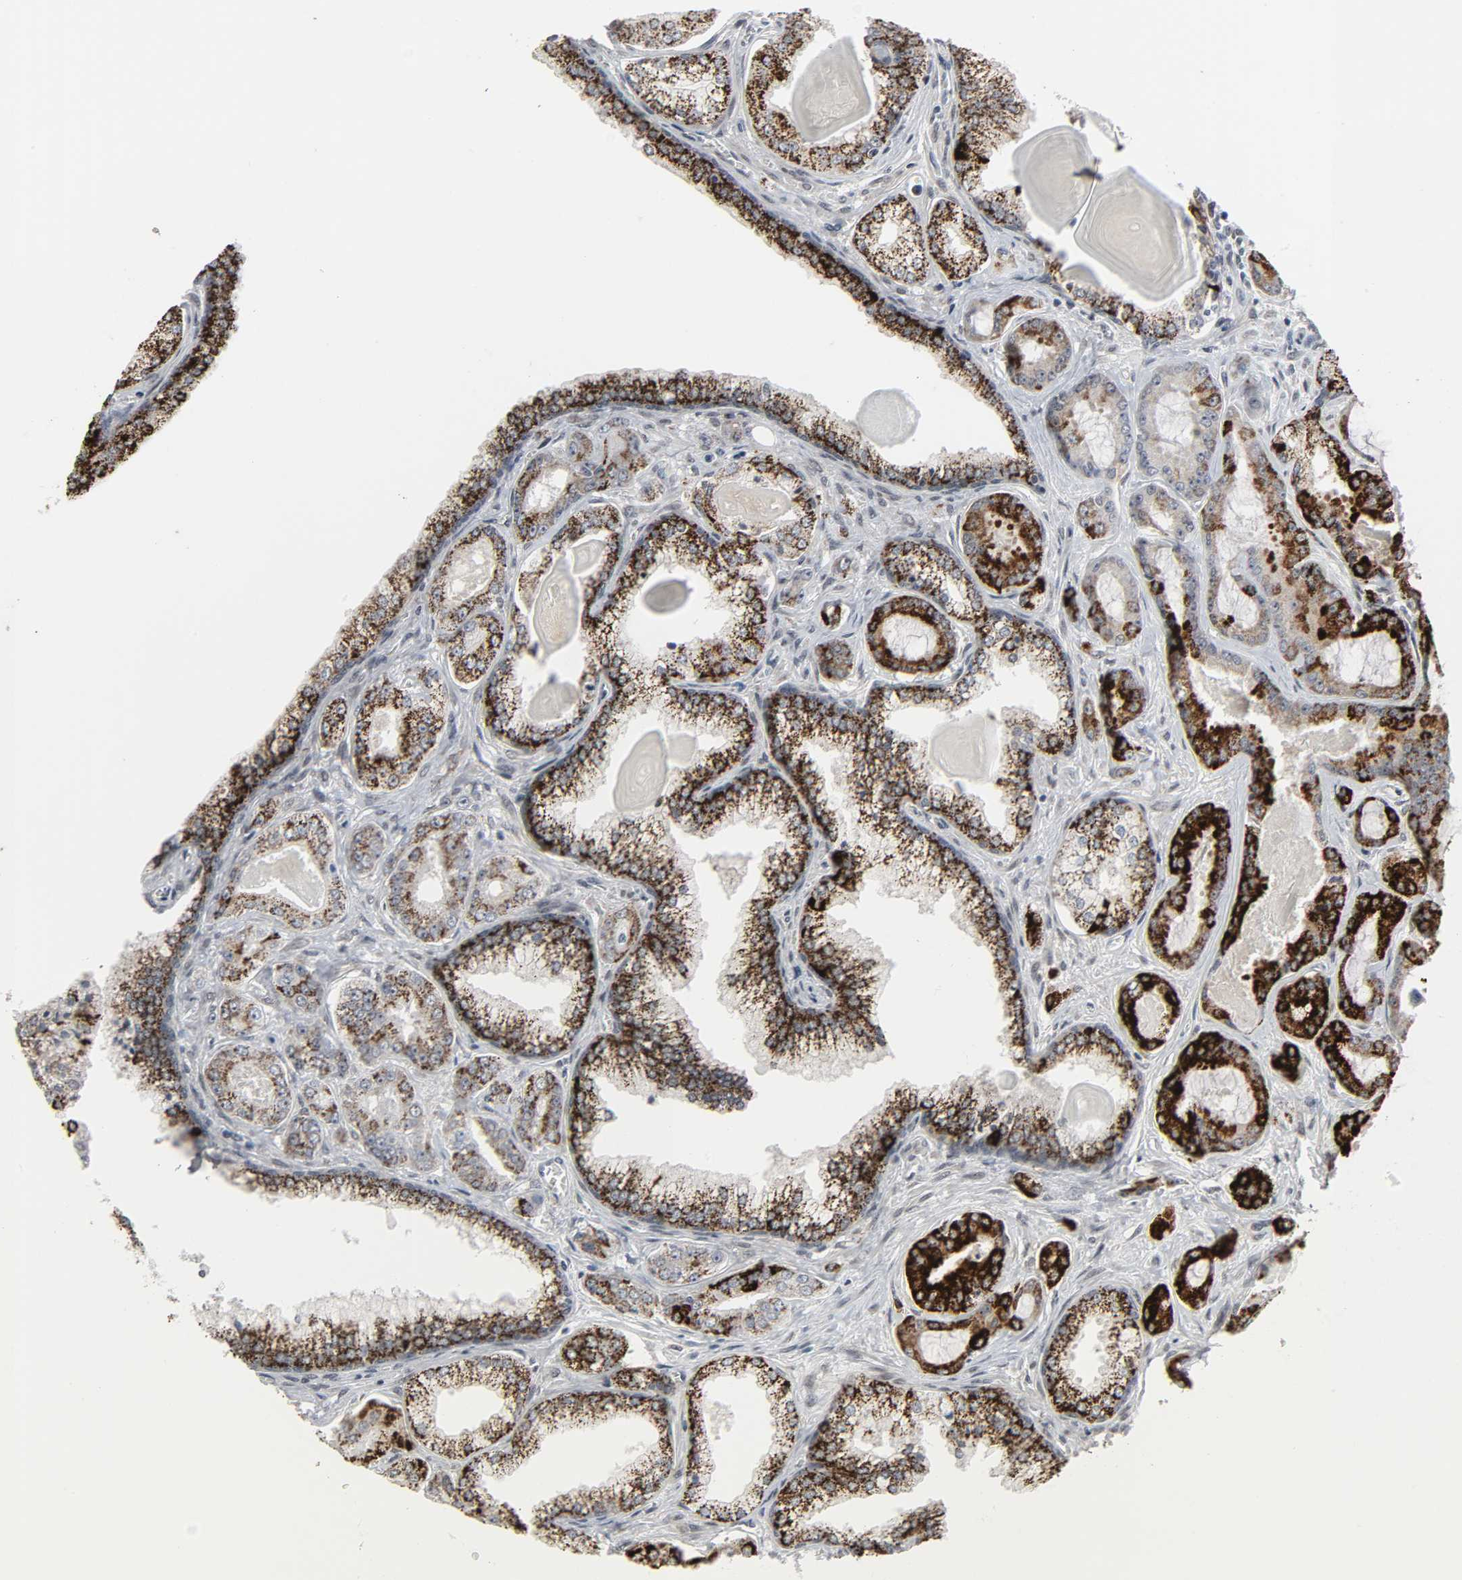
{"staining": {"intensity": "strong", "quantity": "25%-75%", "location": "cytoplasmic/membranous"}, "tissue": "prostate cancer", "cell_type": "Tumor cells", "image_type": "cancer", "snomed": [{"axis": "morphology", "description": "Adenocarcinoma, Low grade"}, {"axis": "topography", "description": "Prostate"}], "caption": "A brown stain highlights strong cytoplasmic/membranous positivity of a protein in human prostate cancer tumor cells. (Stains: DAB (3,3'-diaminobenzidine) in brown, nuclei in blue, Microscopy: brightfield microscopy at high magnification).", "gene": "MUC1", "patient": {"sex": "male", "age": 59}}